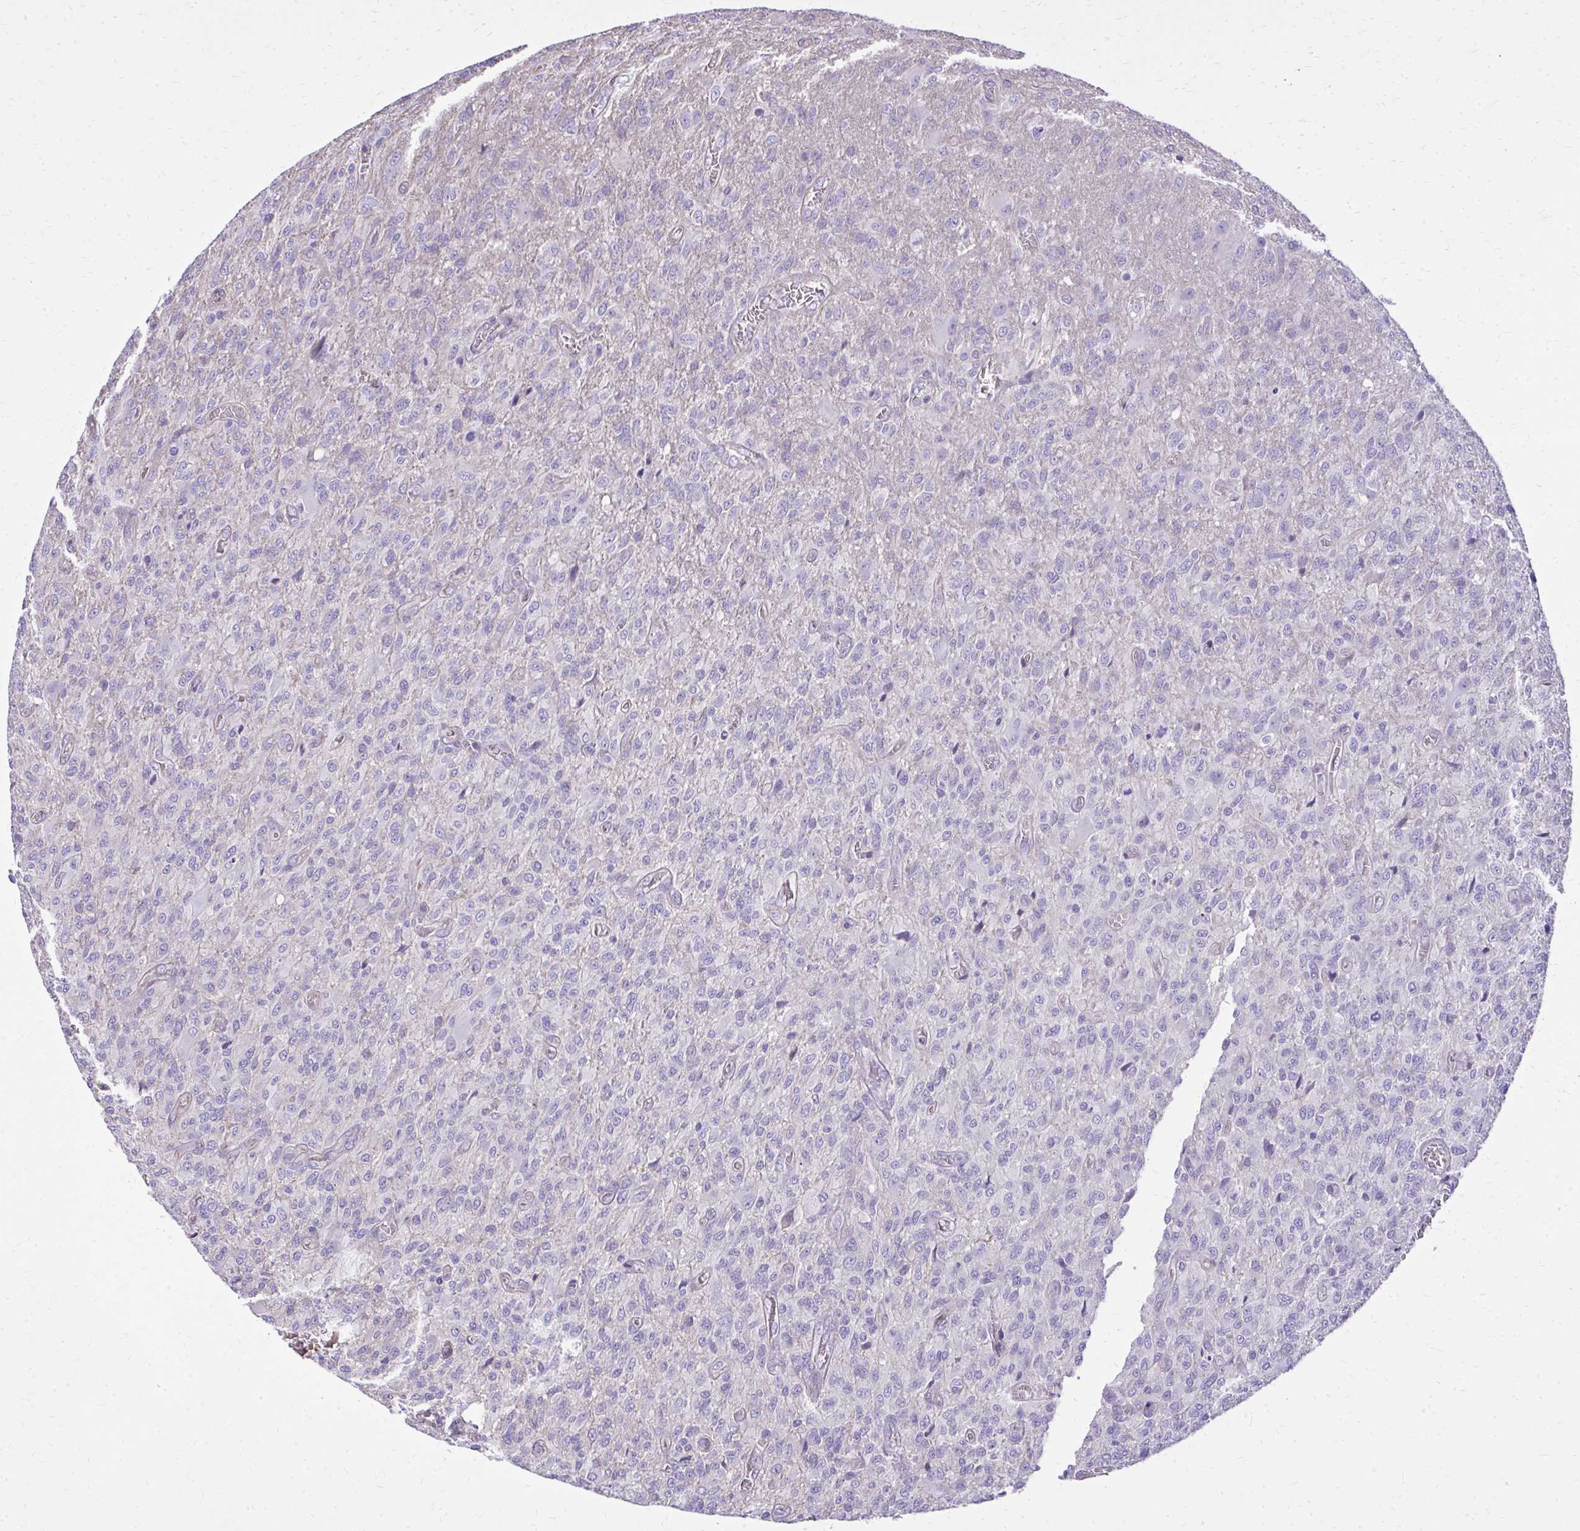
{"staining": {"intensity": "negative", "quantity": "none", "location": "none"}, "tissue": "glioma", "cell_type": "Tumor cells", "image_type": "cancer", "snomed": [{"axis": "morphology", "description": "Glioma, malignant, High grade"}, {"axis": "topography", "description": "Brain"}], "caption": "The image shows no staining of tumor cells in malignant glioma (high-grade).", "gene": "RUNDC3B", "patient": {"sex": "male", "age": 61}}